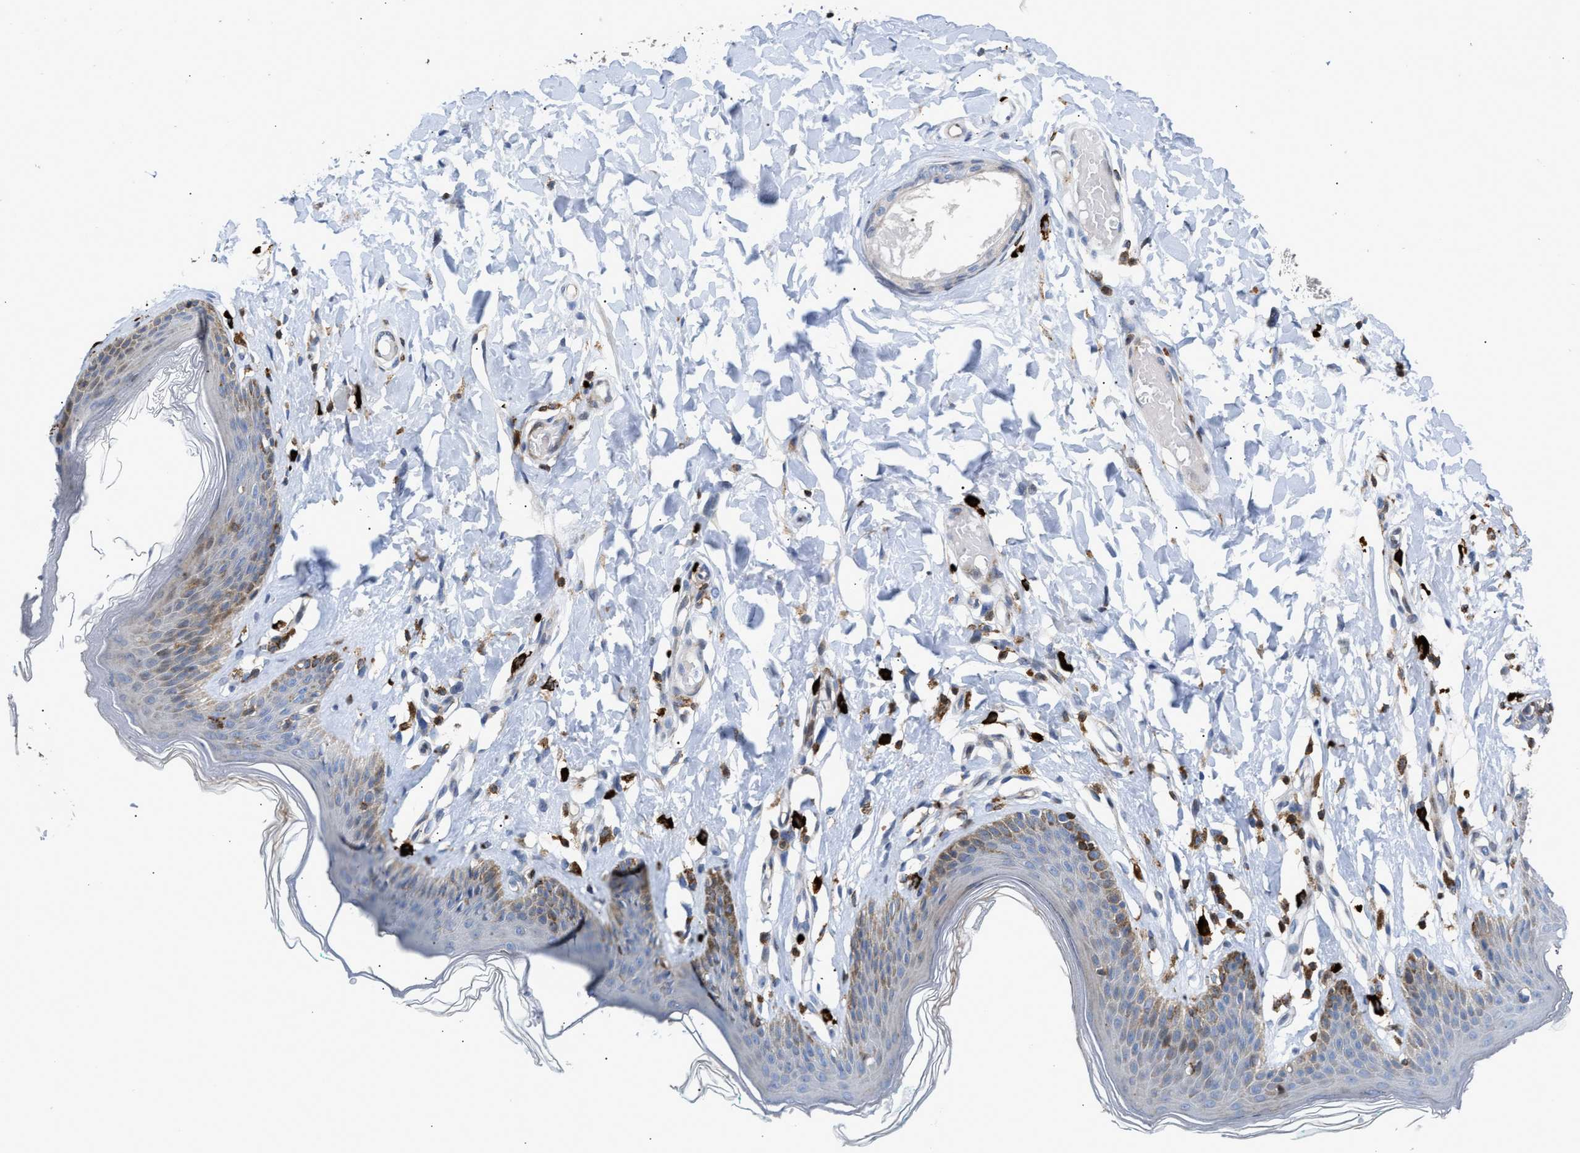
{"staining": {"intensity": "moderate", "quantity": "<25%", "location": "cytoplasmic/membranous"}, "tissue": "skin", "cell_type": "Epidermal cells", "image_type": "normal", "snomed": [{"axis": "morphology", "description": "Normal tissue, NOS"}, {"axis": "topography", "description": "Vulva"}], "caption": "An image of skin stained for a protein exhibits moderate cytoplasmic/membranous brown staining in epidermal cells.", "gene": "ATP9A", "patient": {"sex": "female", "age": 66}}